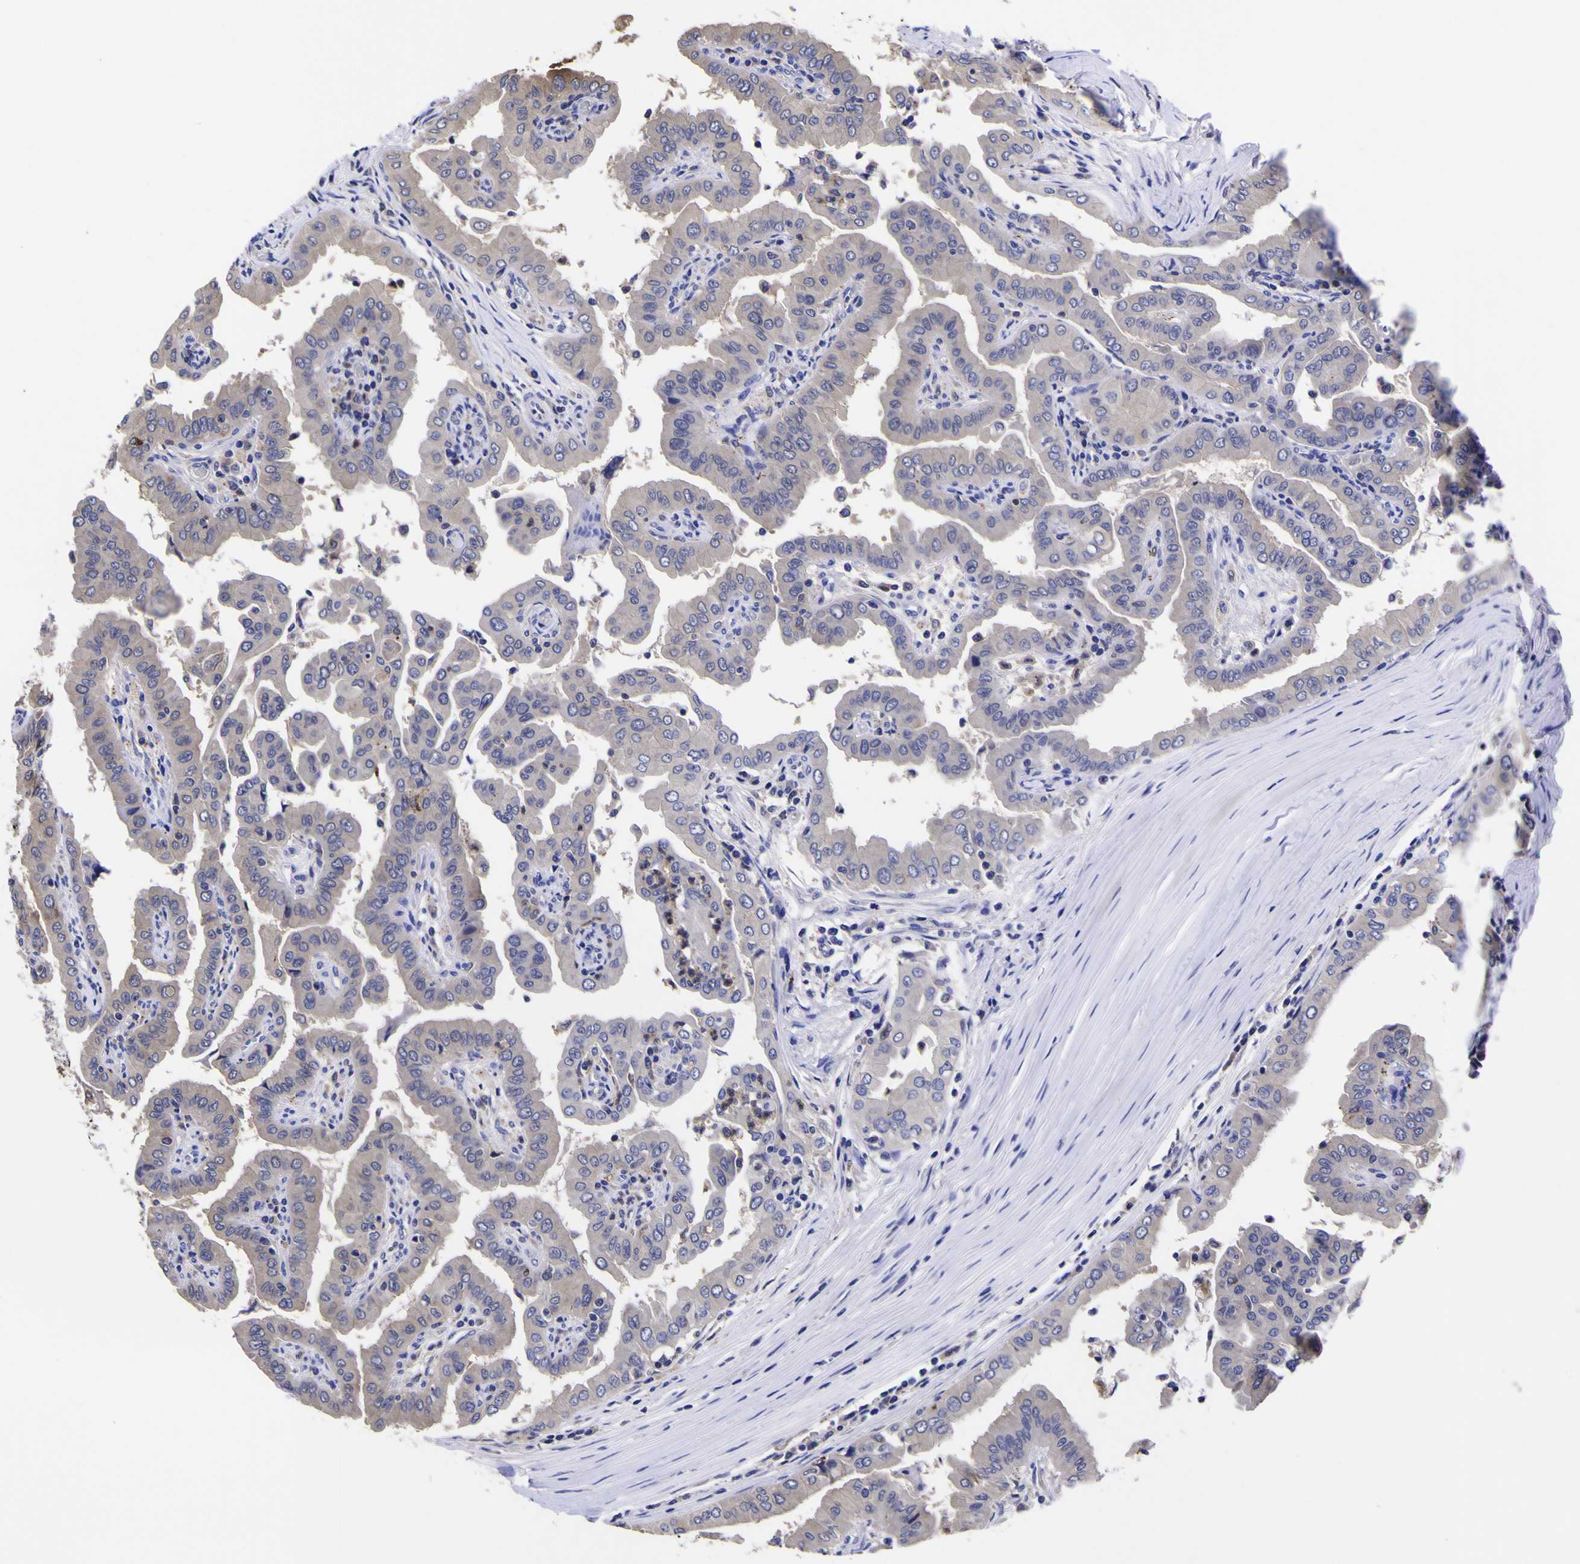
{"staining": {"intensity": "negative", "quantity": "none", "location": "none"}, "tissue": "thyroid cancer", "cell_type": "Tumor cells", "image_type": "cancer", "snomed": [{"axis": "morphology", "description": "Papillary adenocarcinoma, NOS"}, {"axis": "topography", "description": "Thyroid gland"}], "caption": "There is no significant staining in tumor cells of thyroid cancer. The staining is performed using DAB brown chromogen with nuclei counter-stained in using hematoxylin.", "gene": "MAPK14", "patient": {"sex": "male", "age": 33}}